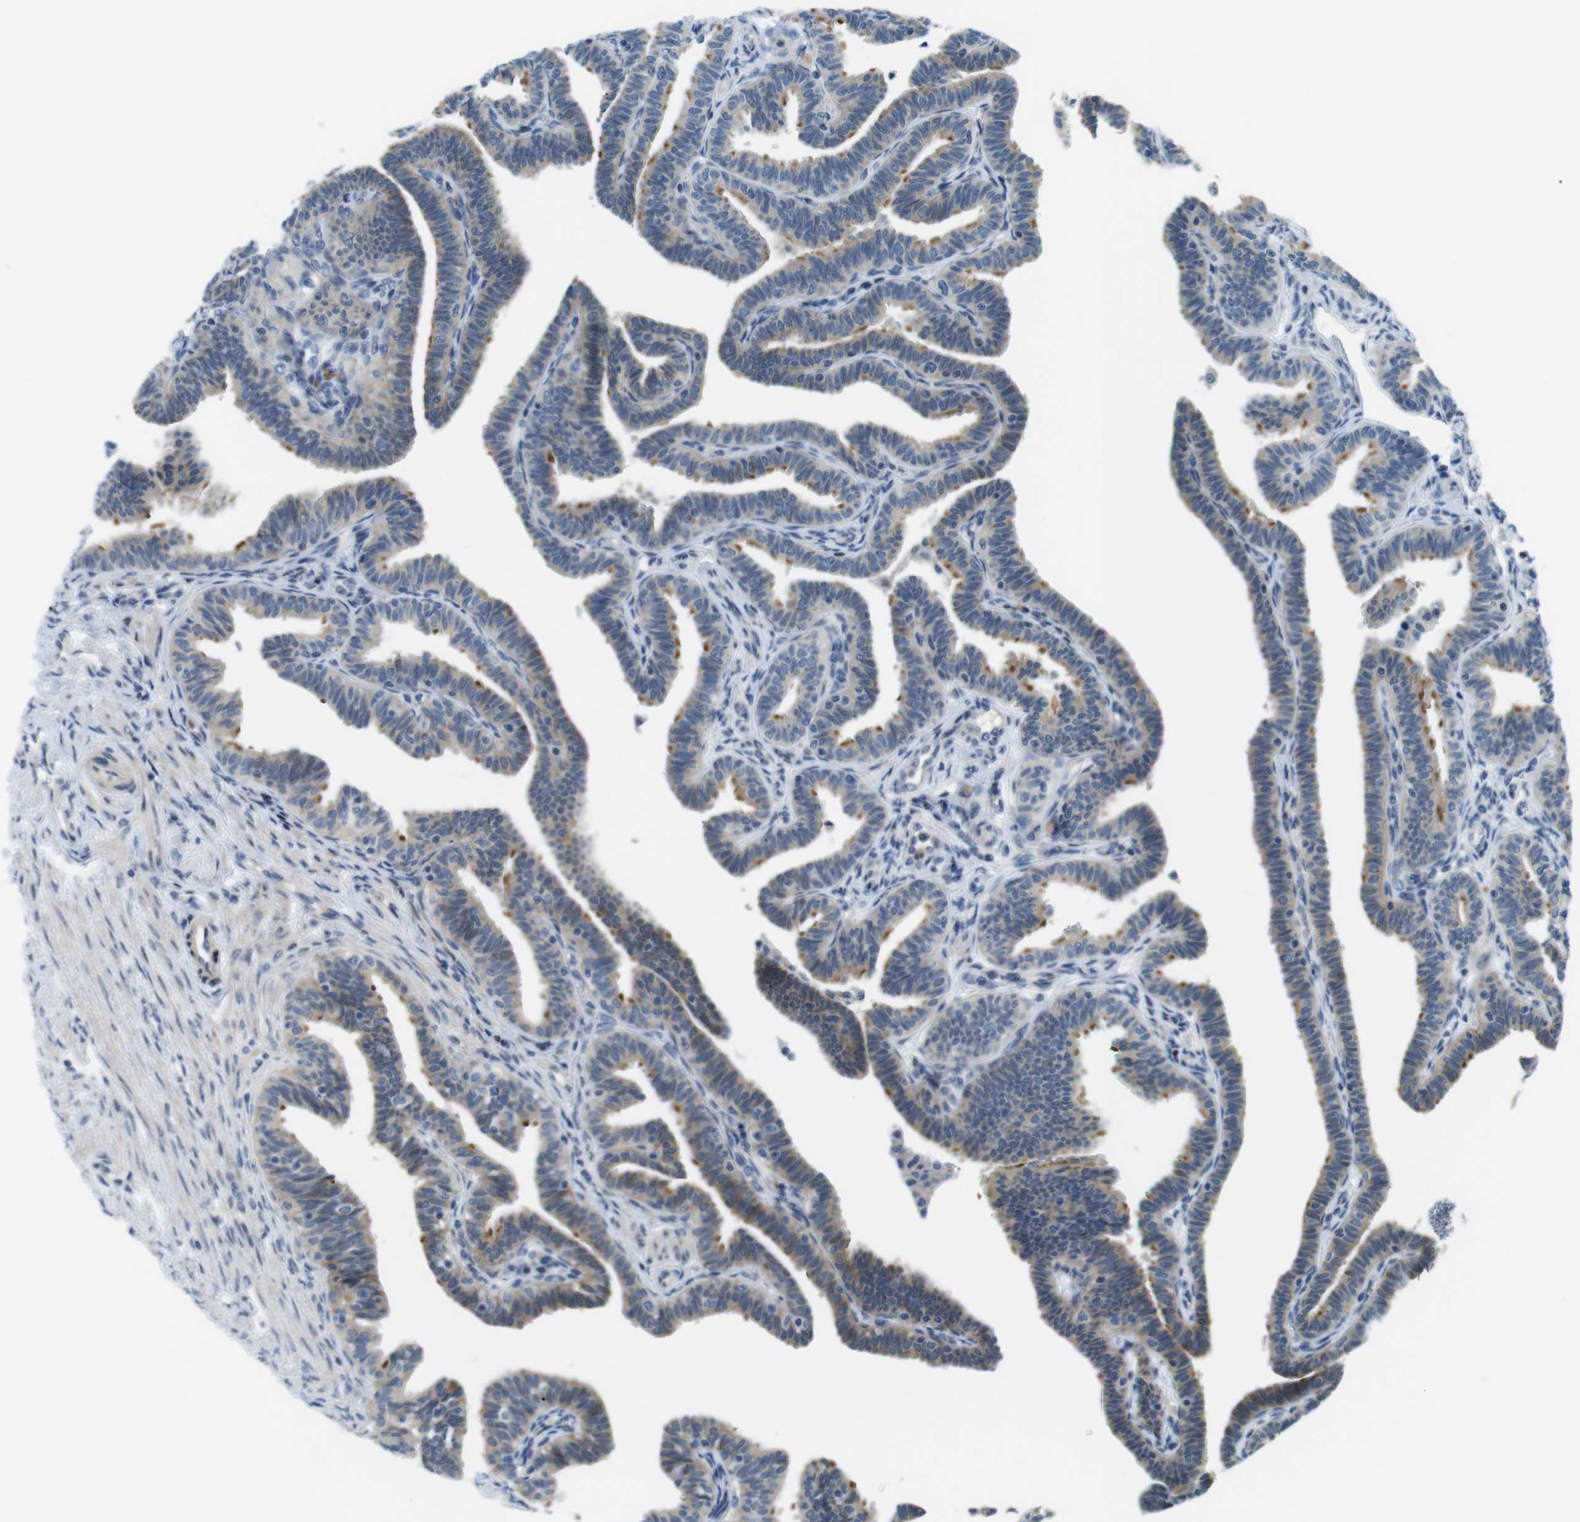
{"staining": {"intensity": "moderate", "quantity": "25%-75%", "location": "cytoplasmic/membranous"}, "tissue": "fallopian tube", "cell_type": "Glandular cells", "image_type": "normal", "snomed": [{"axis": "morphology", "description": "Normal tissue, NOS"}, {"axis": "topography", "description": "Fallopian tube"}, {"axis": "topography", "description": "Ovary"}], "caption": "A photomicrograph of human fallopian tube stained for a protein displays moderate cytoplasmic/membranous brown staining in glandular cells. The staining is performed using DAB (3,3'-diaminobenzidine) brown chromogen to label protein expression. The nuclei are counter-stained blue using hematoxylin.", "gene": "ZDHHC3", "patient": {"sex": "female", "age": 23}}